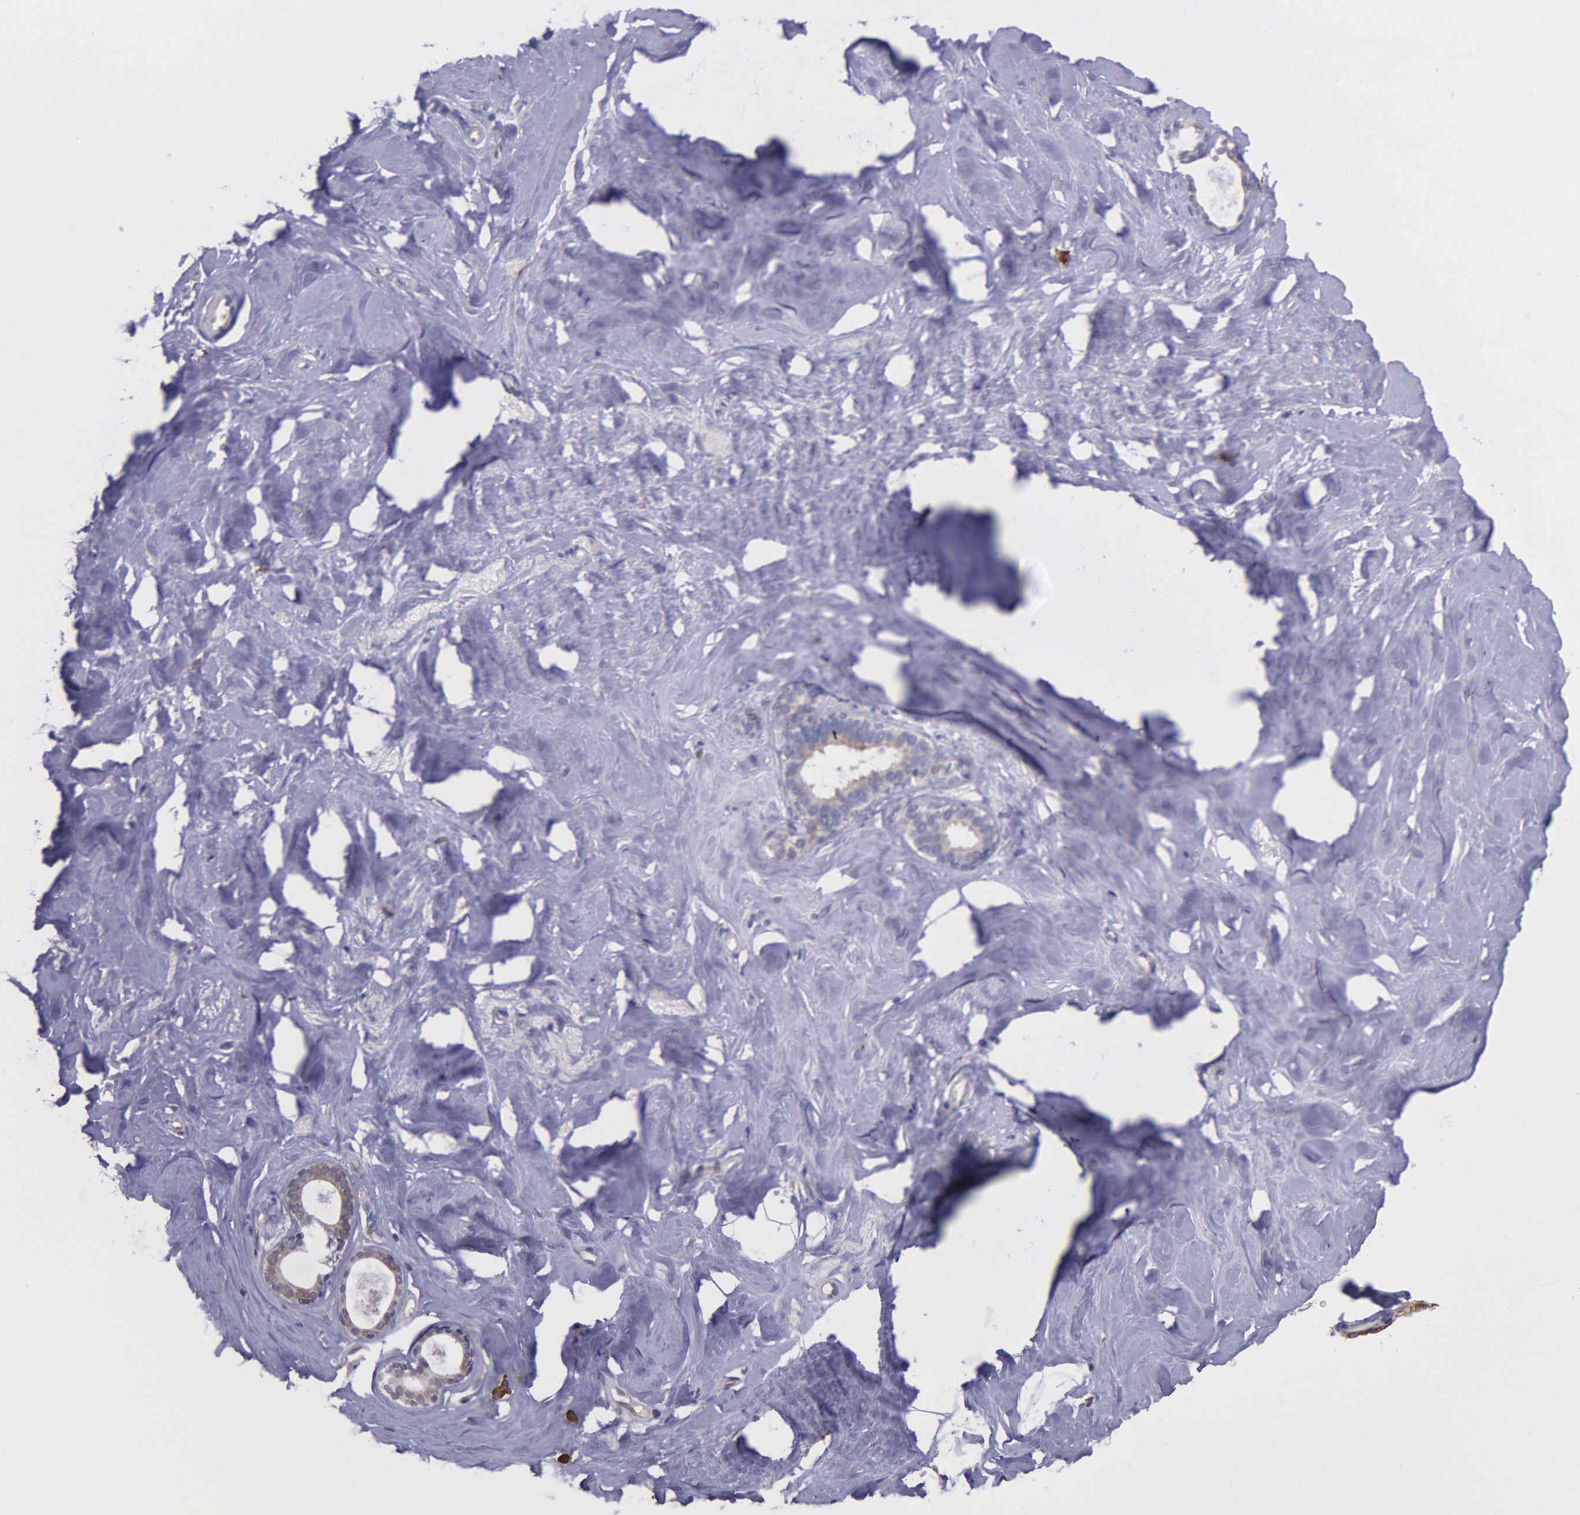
{"staining": {"intensity": "negative", "quantity": "none", "location": "none"}, "tissue": "breast", "cell_type": "Adipocytes", "image_type": "normal", "snomed": [{"axis": "morphology", "description": "Normal tissue, NOS"}, {"axis": "topography", "description": "Breast"}], "caption": "Immunohistochemistry image of normal breast: breast stained with DAB (3,3'-diaminobenzidine) displays no significant protein staining in adipocytes. The staining was performed using DAB to visualize the protein expression in brown, while the nuclei were stained in blue with hematoxylin (Magnification: 20x).", "gene": "ZC3H12B", "patient": {"sex": "female", "age": 54}}